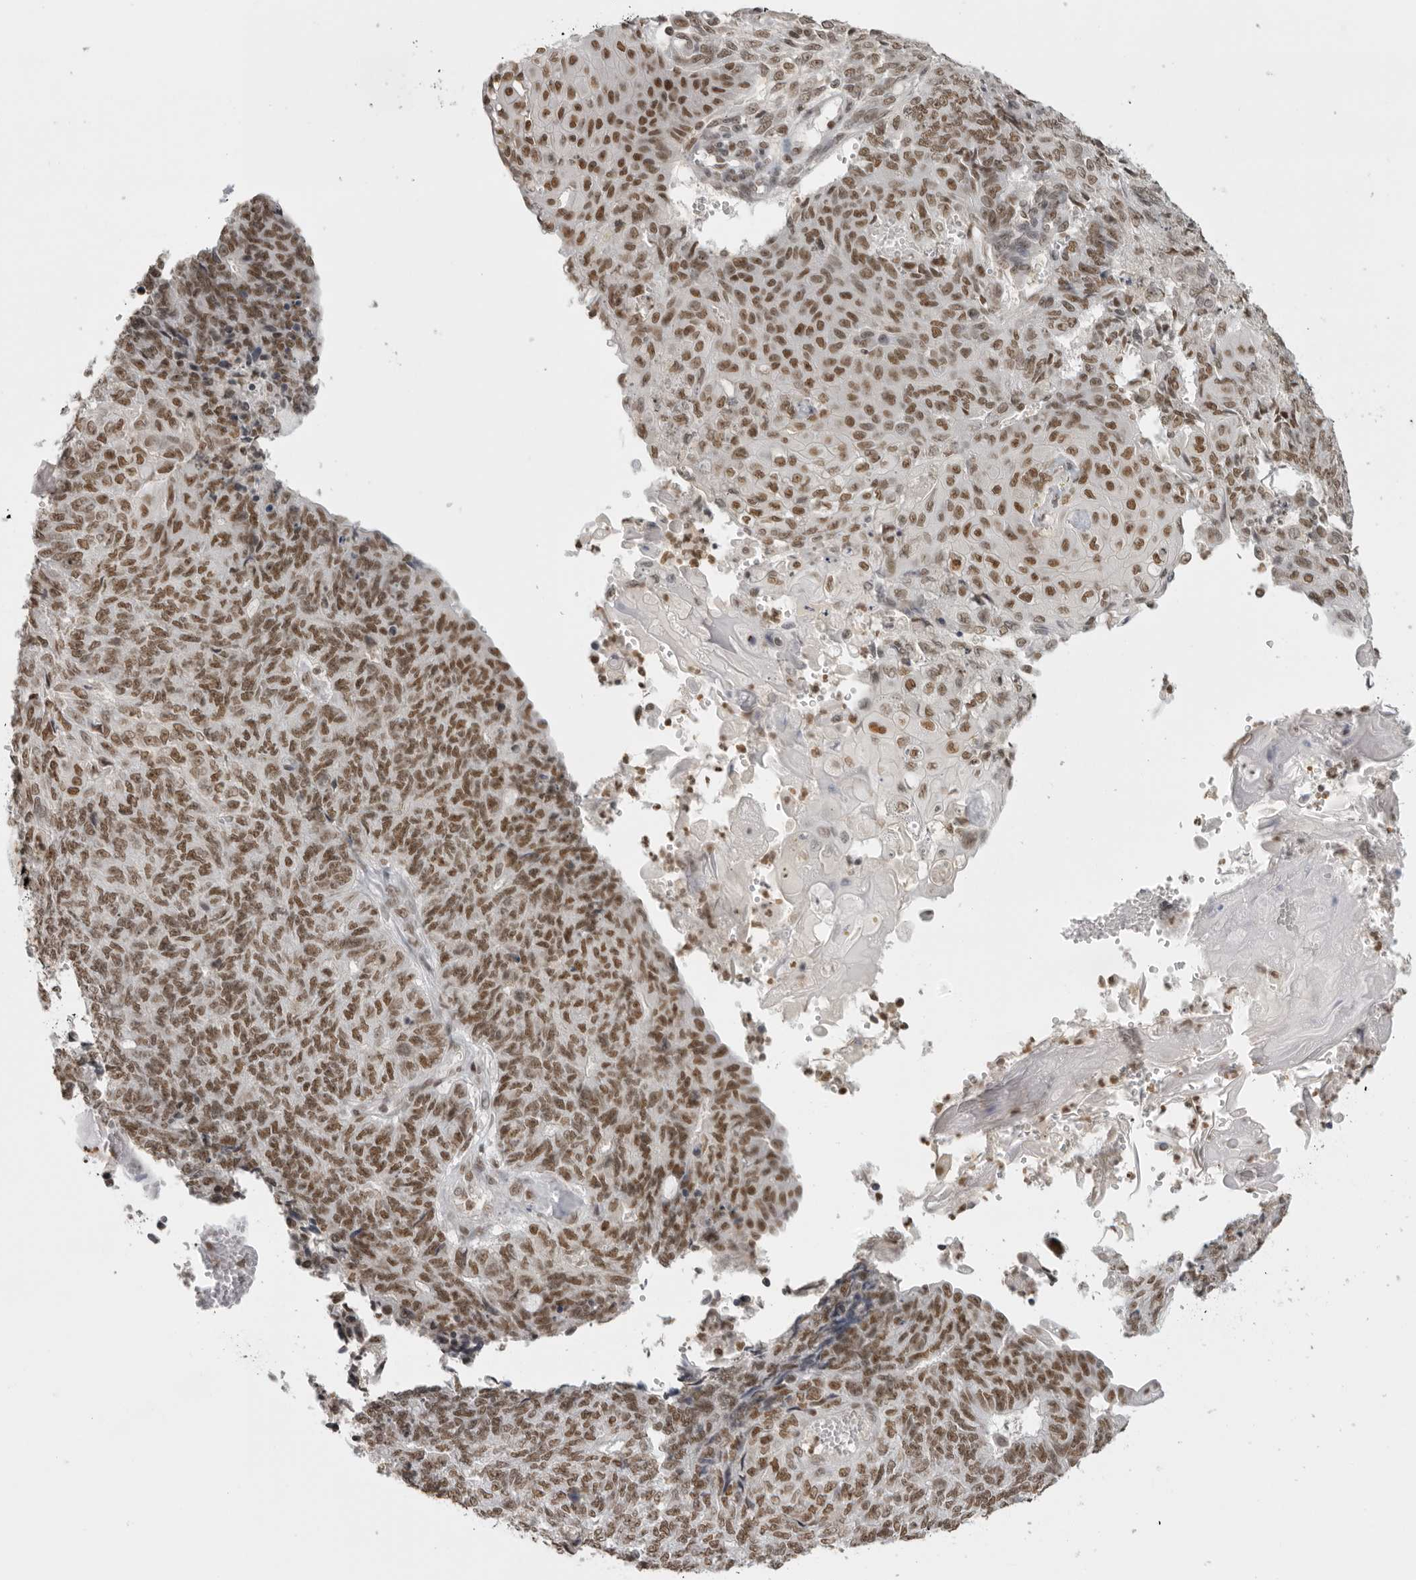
{"staining": {"intensity": "moderate", "quantity": ">75%", "location": "nuclear"}, "tissue": "endometrial cancer", "cell_type": "Tumor cells", "image_type": "cancer", "snomed": [{"axis": "morphology", "description": "Adenocarcinoma, NOS"}, {"axis": "topography", "description": "Endometrium"}], "caption": "IHC image of human adenocarcinoma (endometrial) stained for a protein (brown), which reveals medium levels of moderate nuclear positivity in approximately >75% of tumor cells.", "gene": "RPA2", "patient": {"sex": "female", "age": 32}}